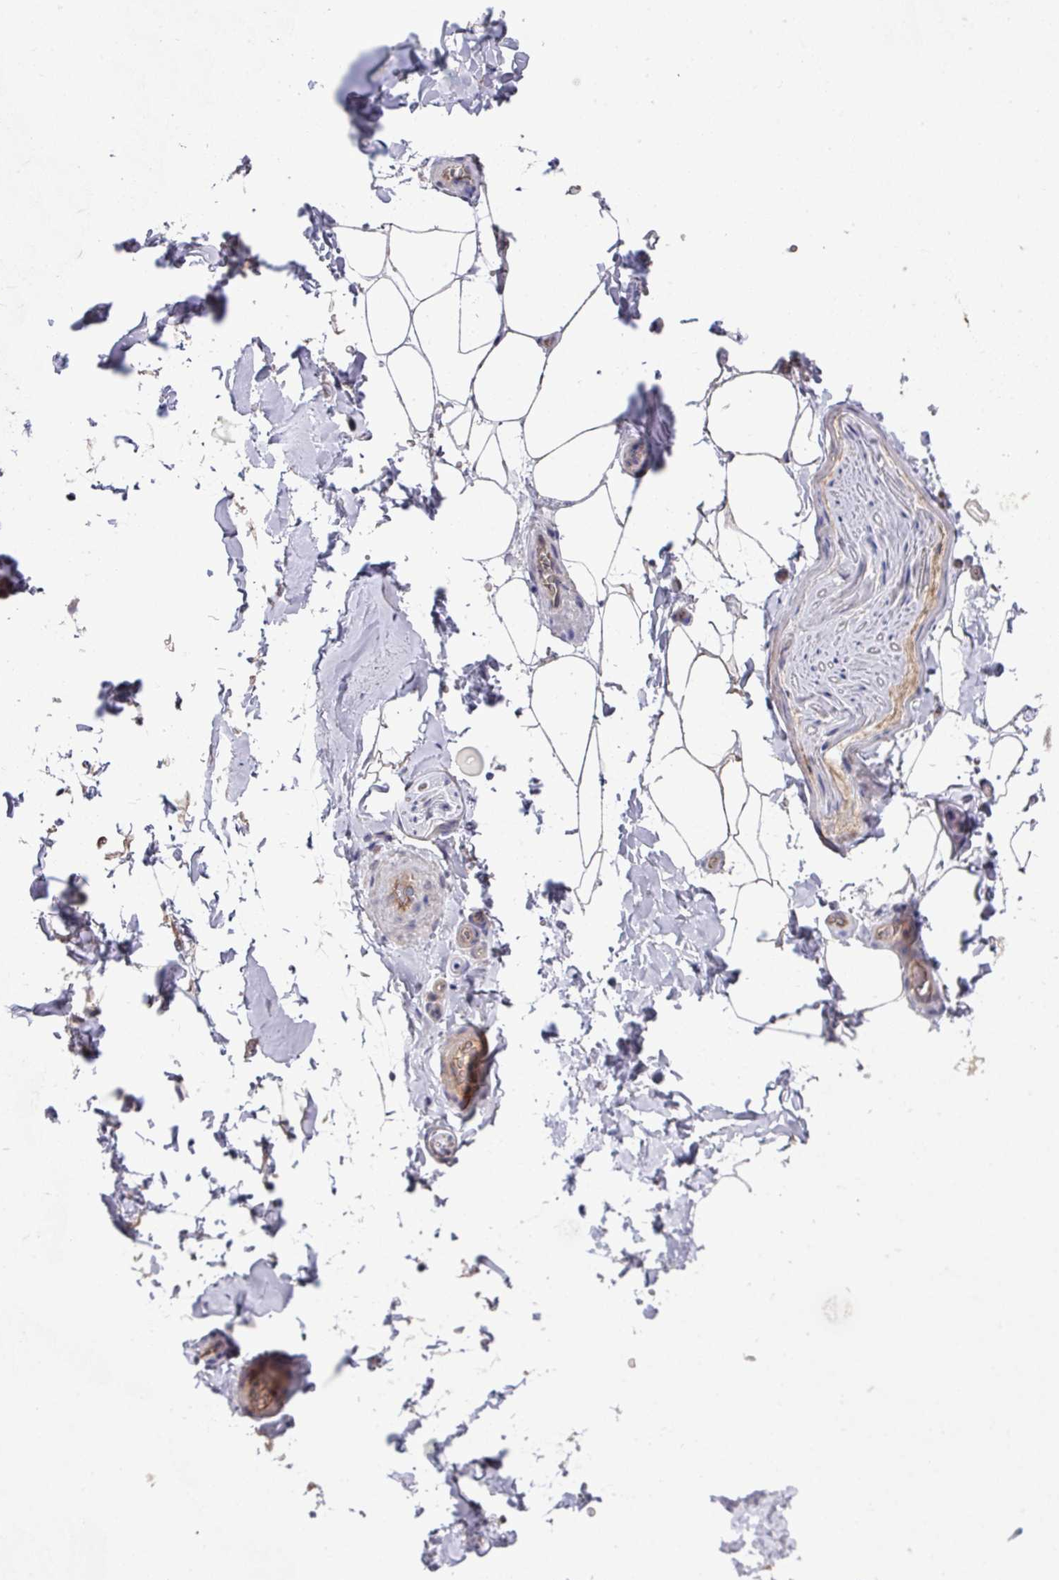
{"staining": {"intensity": "negative", "quantity": "none", "location": "none"}, "tissue": "adipose tissue", "cell_type": "Adipocytes", "image_type": "normal", "snomed": [{"axis": "morphology", "description": "Normal tissue, NOS"}, {"axis": "topography", "description": "Vascular tissue"}, {"axis": "topography", "description": "Peripheral nerve tissue"}], "caption": "The histopathology image shows no staining of adipocytes in unremarkable adipose tissue.", "gene": "PRR5", "patient": {"sex": "male", "age": 41}}